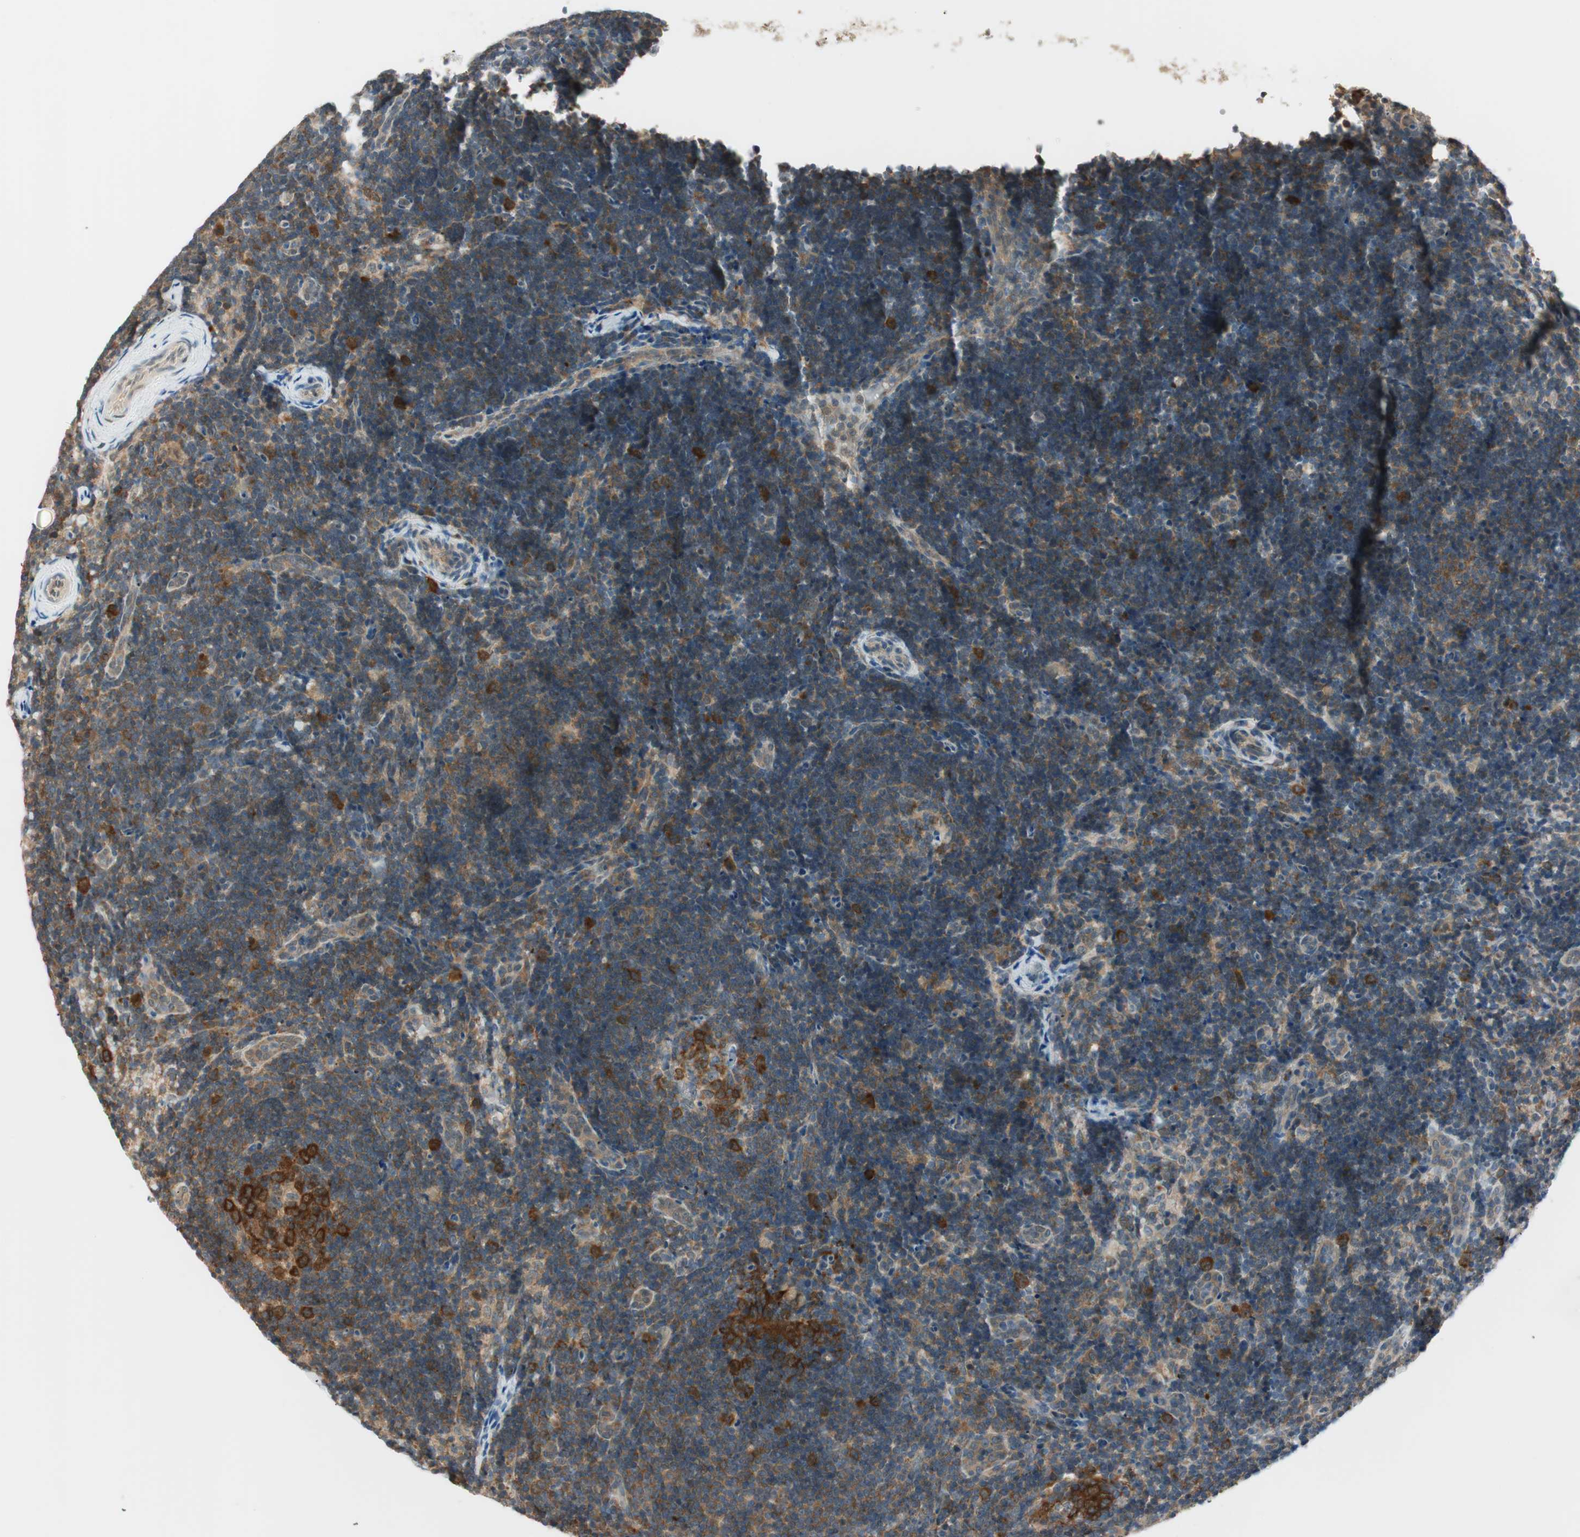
{"staining": {"intensity": "strong", "quantity": "<25%", "location": "cytoplasmic/membranous"}, "tissue": "lymph node", "cell_type": "Germinal center cells", "image_type": "normal", "snomed": [{"axis": "morphology", "description": "Normal tissue, NOS"}, {"axis": "topography", "description": "Lymph node"}], "caption": "Immunohistochemical staining of benign human lymph node reveals medium levels of strong cytoplasmic/membranous staining in approximately <25% of germinal center cells.", "gene": "IPO5", "patient": {"sex": "female", "age": 14}}